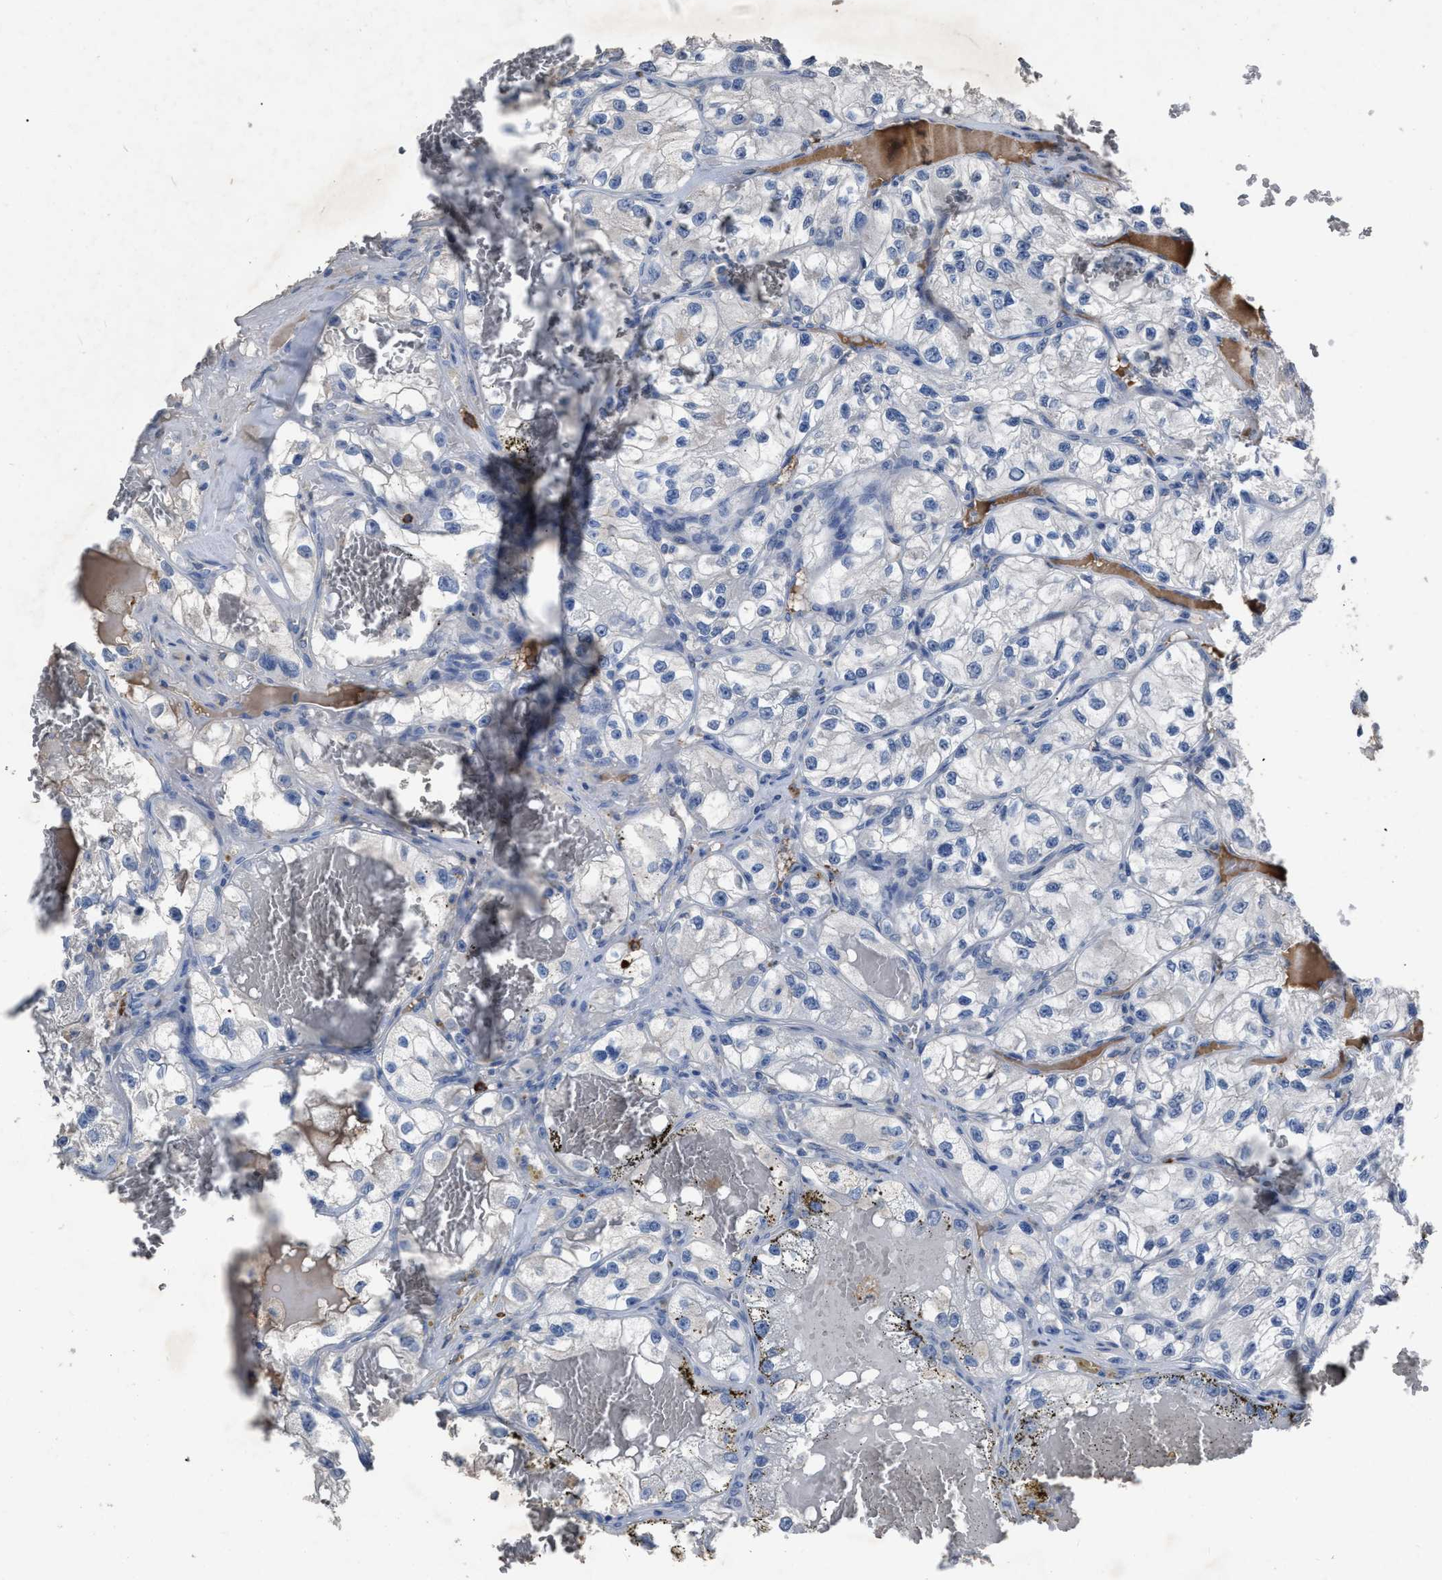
{"staining": {"intensity": "negative", "quantity": "none", "location": "none"}, "tissue": "renal cancer", "cell_type": "Tumor cells", "image_type": "cancer", "snomed": [{"axis": "morphology", "description": "Adenocarcinoma, NOS"}, {"axis": "topography", "description": "Kidney"}], "caption": "Protein analysis of renal cancer (adenocarcinoma) shows no significant positivity in tumor cells.", "gene": "HABP2", "patient": {"sex": "female", "age": 57}}